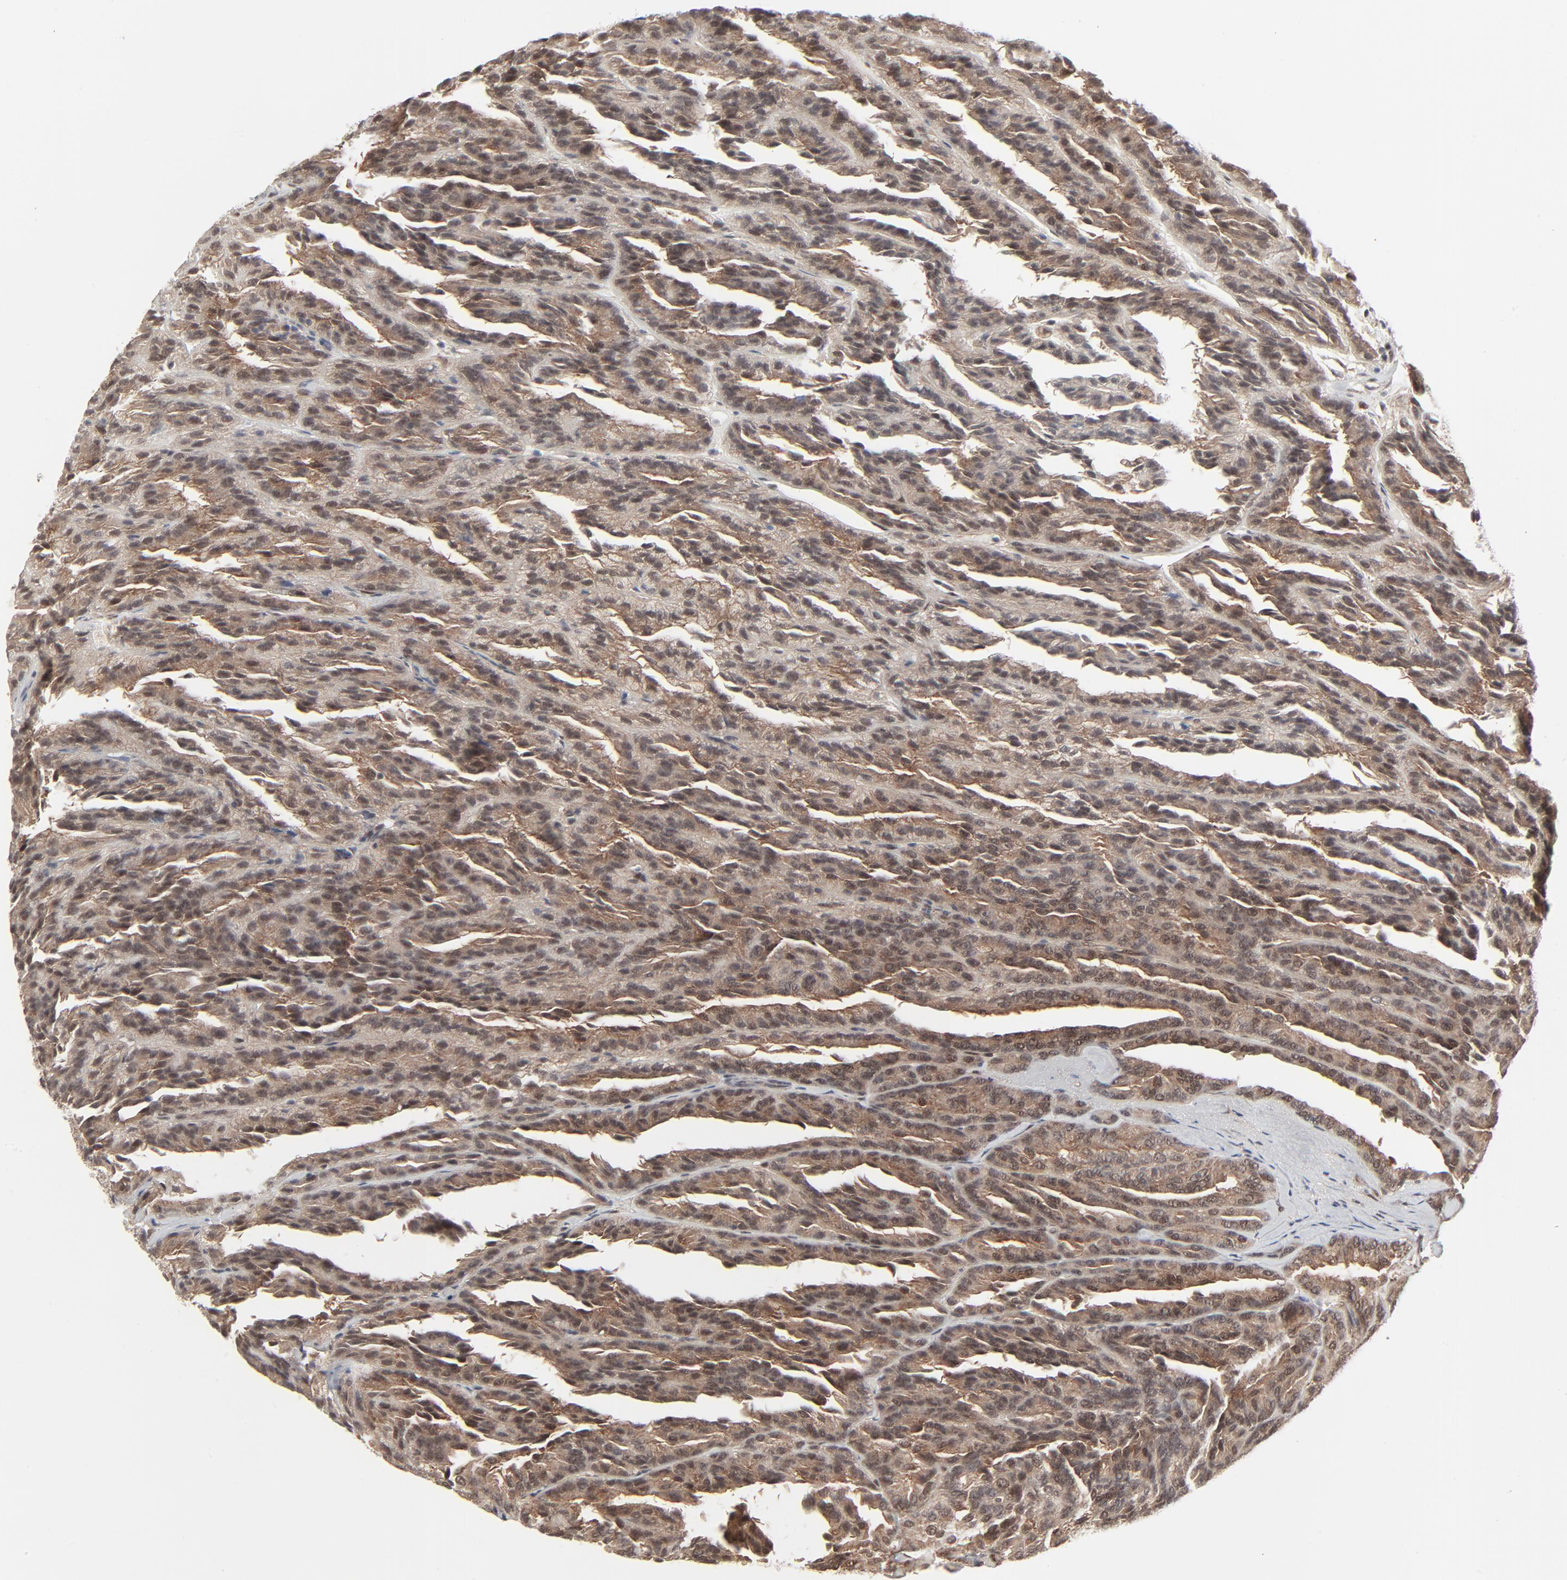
{"staining": {"intensity": "weak", "quantity": "25%-75%", "location": "cytoplasmic/membranous"}, "tissue": "renal cancer", "cell_type": "Tumor cells", "image_type": "cancer", "snomed": [{"axis": "morphology", "description": "Adenocarcinoma, NOS"}, {"axis": "topography", "description": "Kidney"}], "caption": "Protein staining of renal cancer (adenocarcinoma) tissue exhibits weak cytoplasmic/membranous staining in approximately 25%-75% of tumor cells. Nuclei are stained in blue.", "gene": "AKT1", "patient": {"sex": "male", "age": 46}}